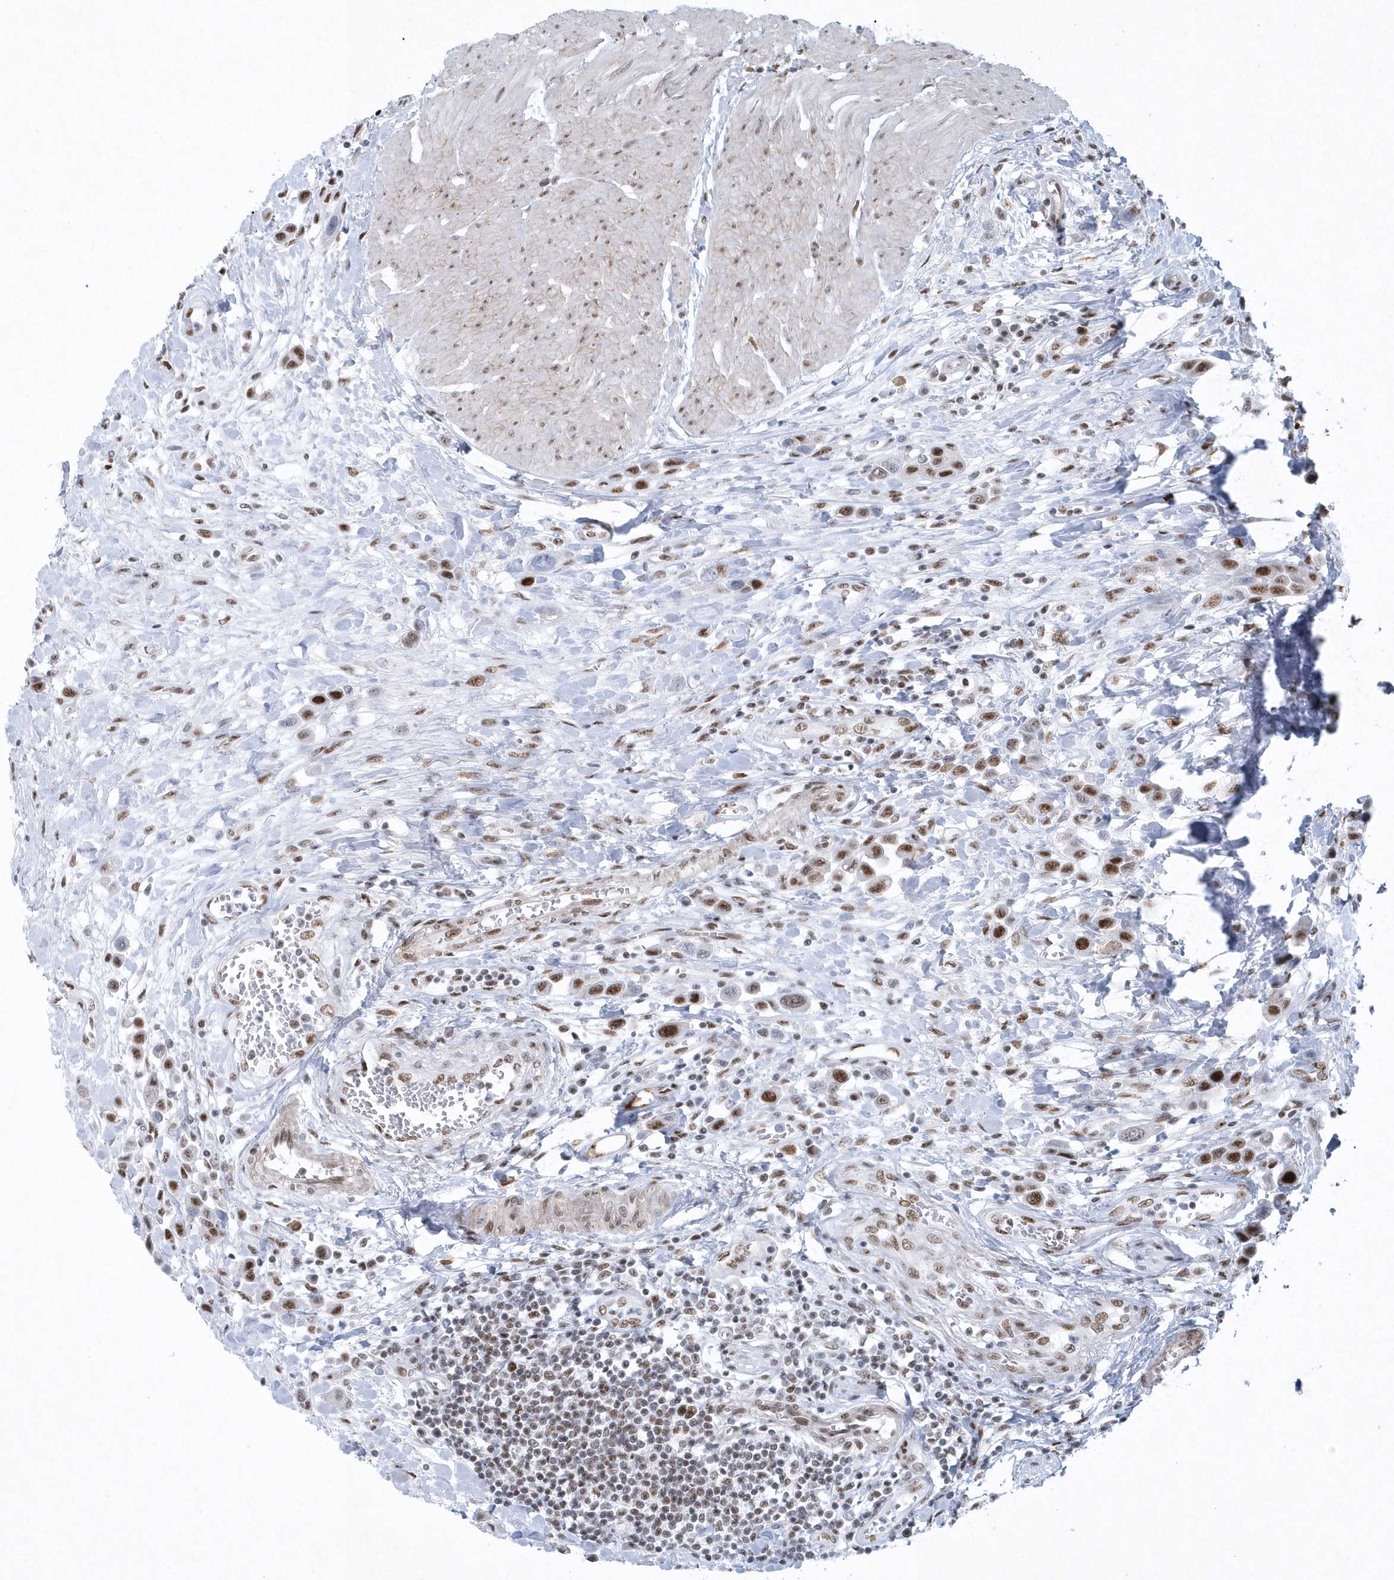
{"staining": {"intensity": "moderate", "quantity": ">75%", "location": "nuclear"}, "tissue": "urothelial cancer", "cell_type": "Tumor cells", "image_type": "cancer", "snomed": [{"axis": "morphology", "description": "Urothelial carcinoma, High grade"}, {"axis": "topography", "description": "Urinary bladder"}], "caption": "Urothelial cancer tissue reveals moderate nuclear expression in approximately >75% of tumor cells The staining was performed using DAB, with brown indicating positive protein expression. Nuclei are stained blue with hematoxylin.", "gene": "DCLRE1A", "patient": {"sex": "male", "age": 50}}